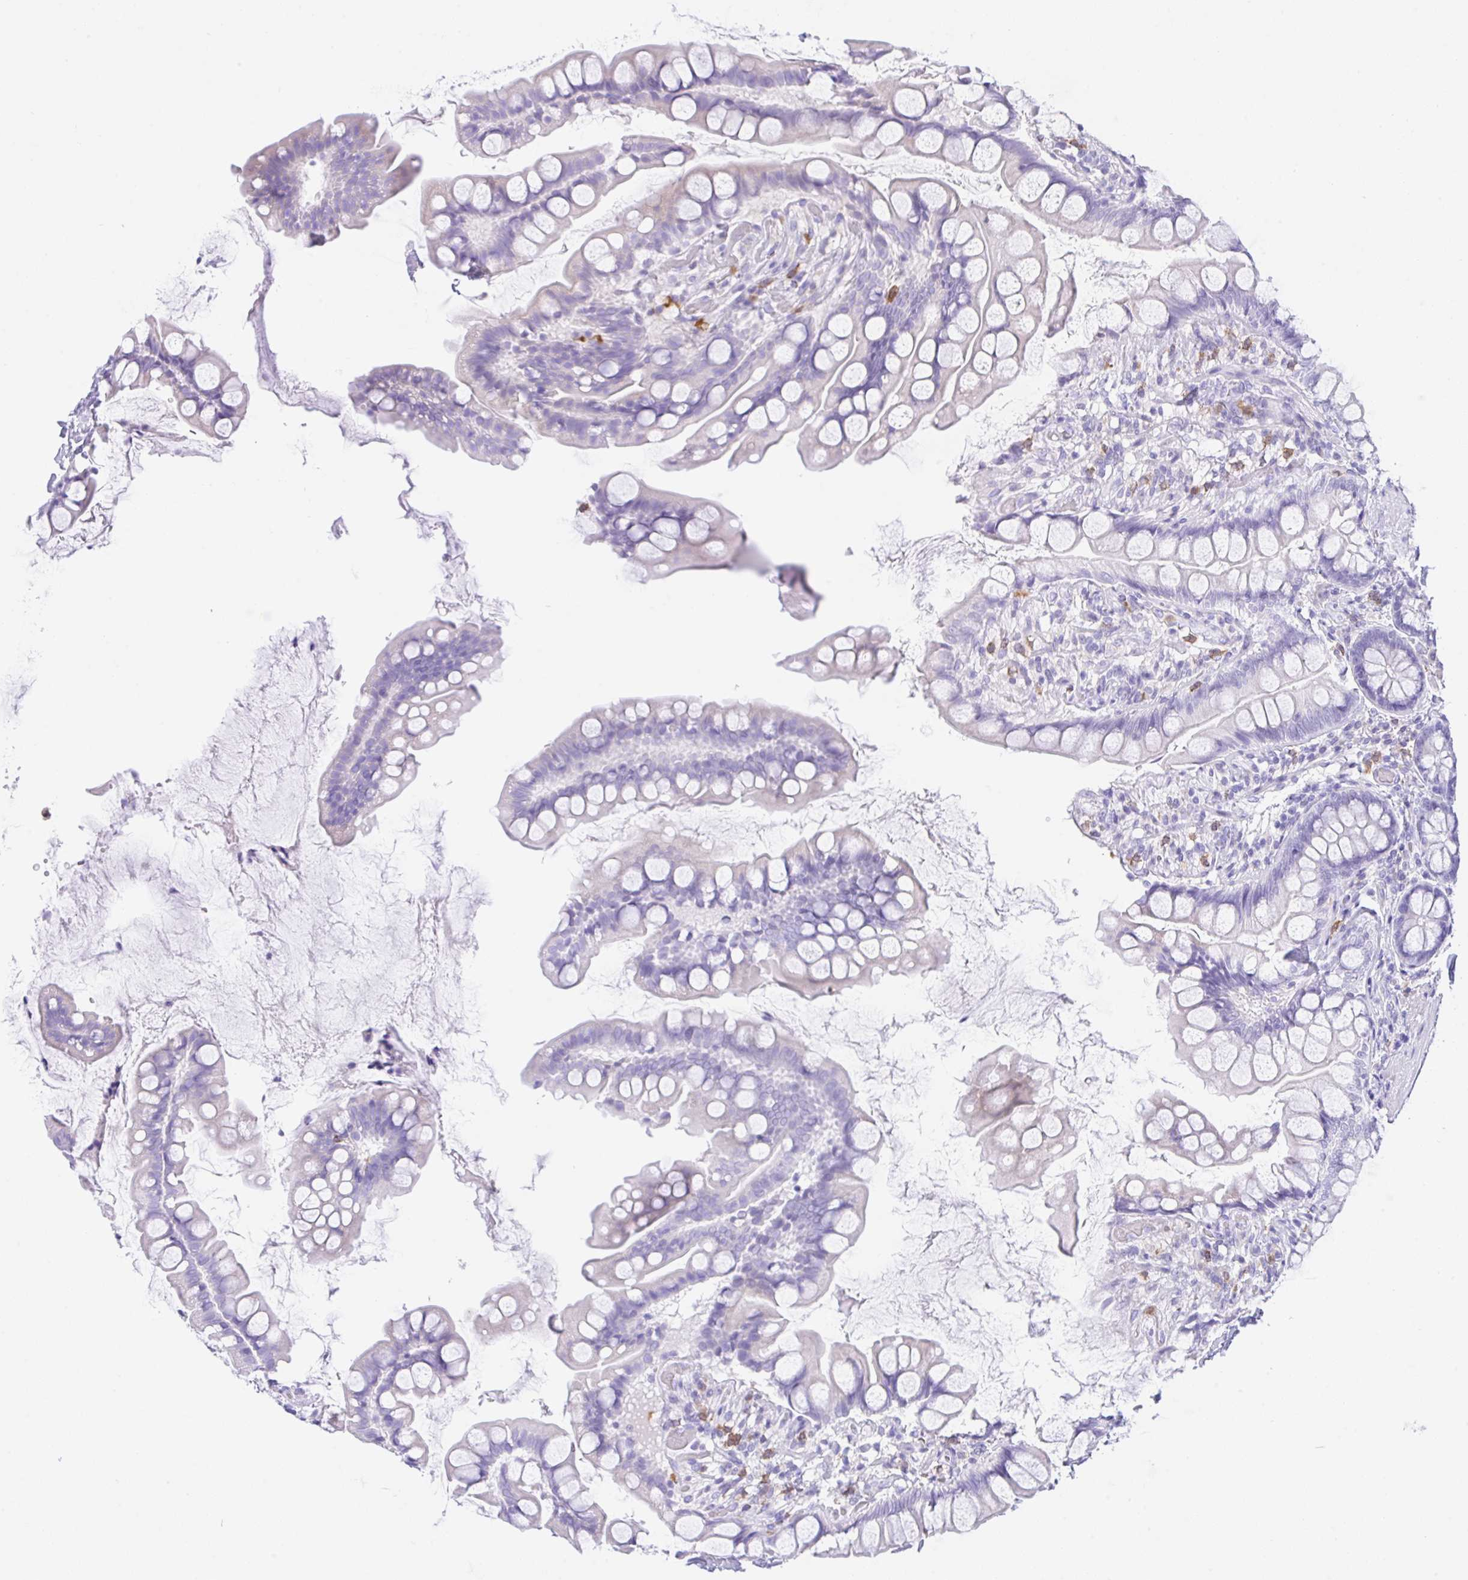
{"staining": {"intensity": "negative", "quantity": "none", "location": "none"}, "tissue": "small intestine", "cell_type": "Glandular cells", "image_type": "normal", "snomed": [{"axis": "morphology", "description": "Normal tissue, NOS"}, {"axis": "topography", "description": "Small intestine"}], "caption": "Protein analysis of benign small intestine demonstrates no significant staining in glandular cells.", "gene": "NCF1", "patient": {"sex": "male", "age": 70}}